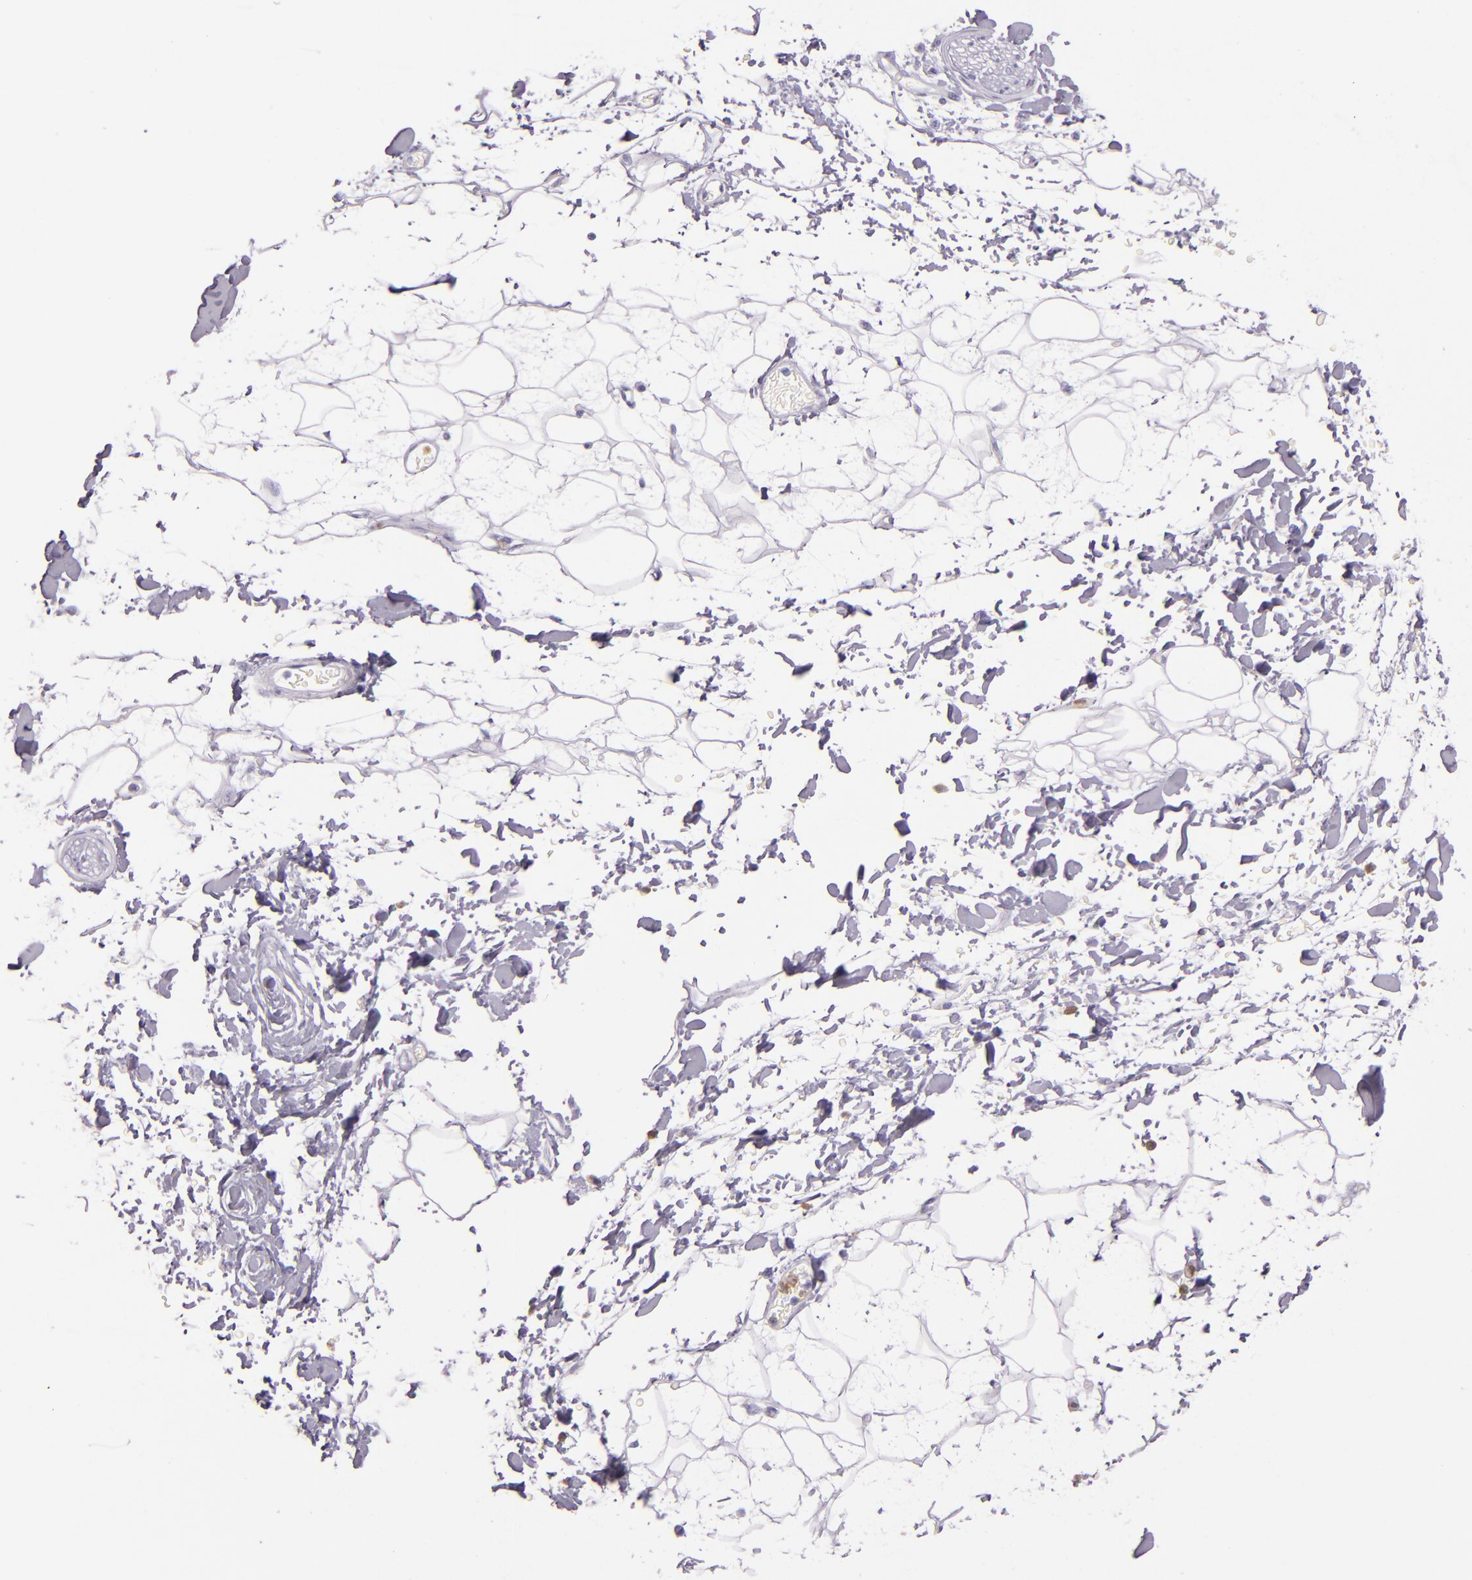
{"staining": {"intensity": "negative", "quantity": "none", "location": "none"}, "tissue": "adipose tissue", "cell_type": "Adipocytes", "image_type": "normal", "snomed": [{"axis": "morphology", "description": "Normal tissue, NOS"}, {"axis": "topography", "description": "Soft tissue"}], "caption": "A micrograph of adipose tissue stained for a protein shows no brown staining in adipocytes. (DAB immunohistochemistry (IHC) visualized using brightfield microscopy, high magnification).", "gene": "CEACAM1", "patient": {"sex": "male", "age": 72}}